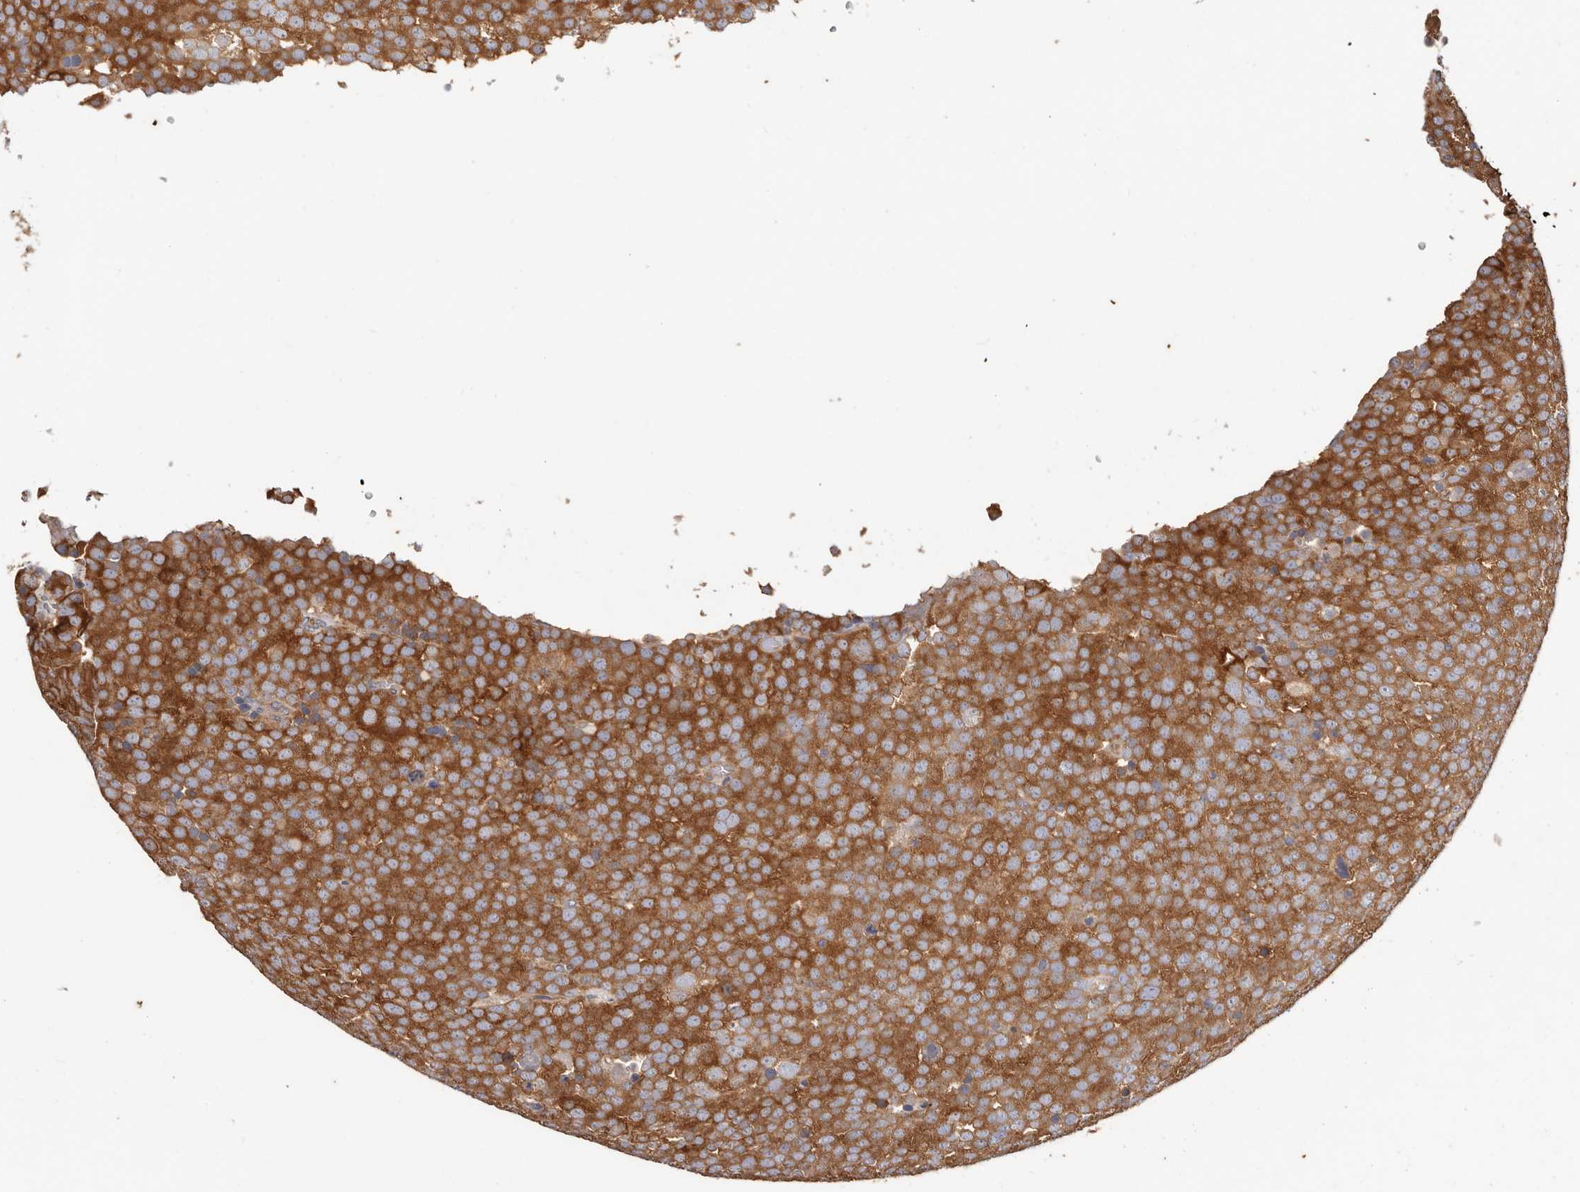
{"staining": {"intensity": "strong", "quantity": ">75%", "location": "cytoplasmic/membranous"}, "tissue": "testis cancer", "cell_type": "Tumor cells", "image_type": "cancer", "snomed": [{"axis": "morphology", "description": "Seminoma, NOS"}, {"axis": "topography", "description": "Testis"}], "caption": "Immunohistochemical staining of seminoma (testis) reveals high levels of strong cytoplasmic/membranous protein staining in approximately >75% of tumor cells.", "gene": "EPRS1", "patient": {"sex": "male", "age": 71}}